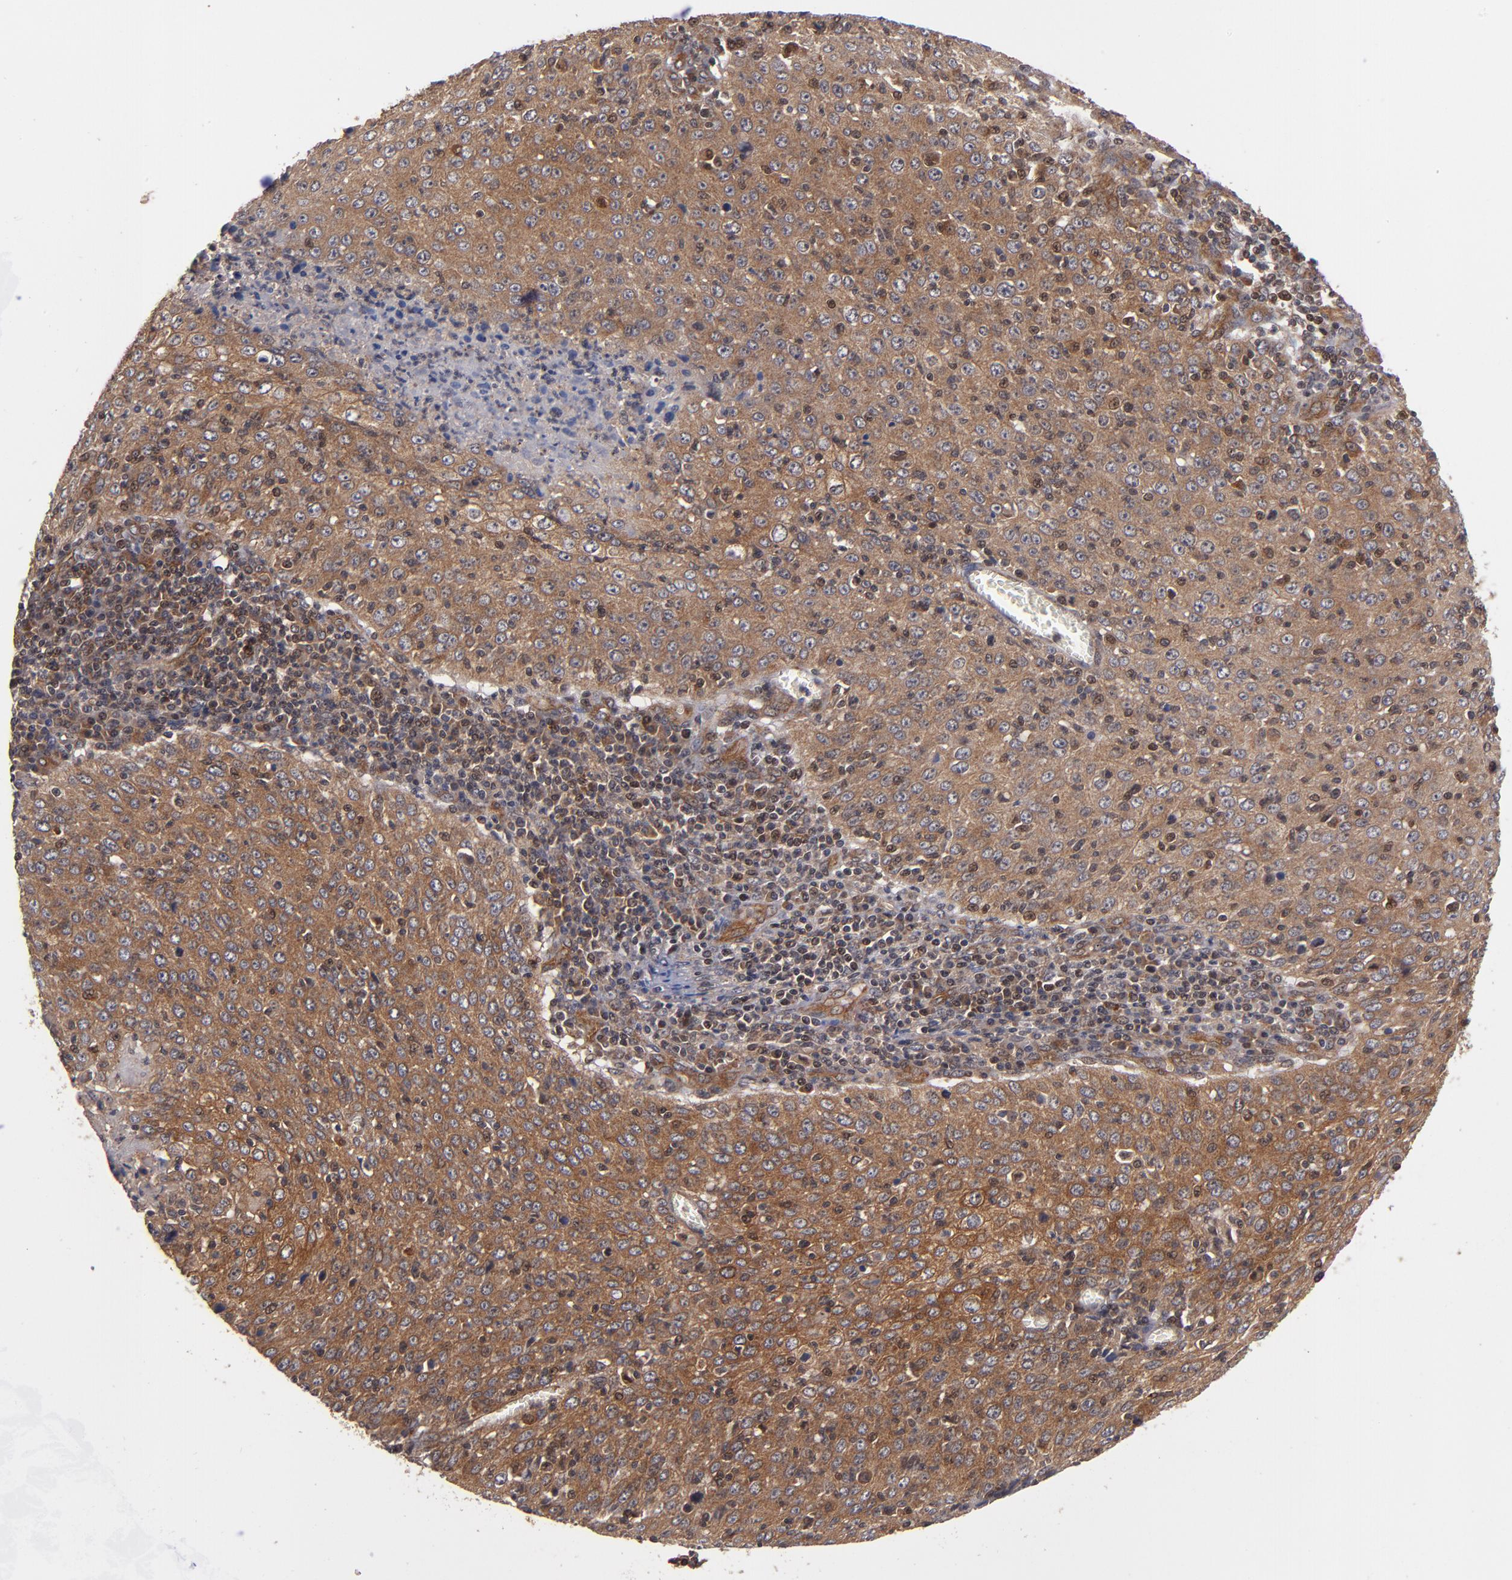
{"staining": {"intensity": "strong", "quantity": ">75%", "location": "cytoplasmic/membranous"}, "tissue": "cervical cancer", "cell_type": "Tumor cells", "image_type": "cancer", "snomed": [{"axis": "morphology", "description": "Squamous cell carcinoma, NOS"}, {"axis": "topography", "description": "Cervix"}], "caption": "A brown stain shows strong cytoplasmic/membranous expression of a protein in human cervical squamous cell carcinoma tumor cells. Nuclei are stained in blue.", "gene": "BDKRB1", "patient": {"sex": "female", "age": 27}}